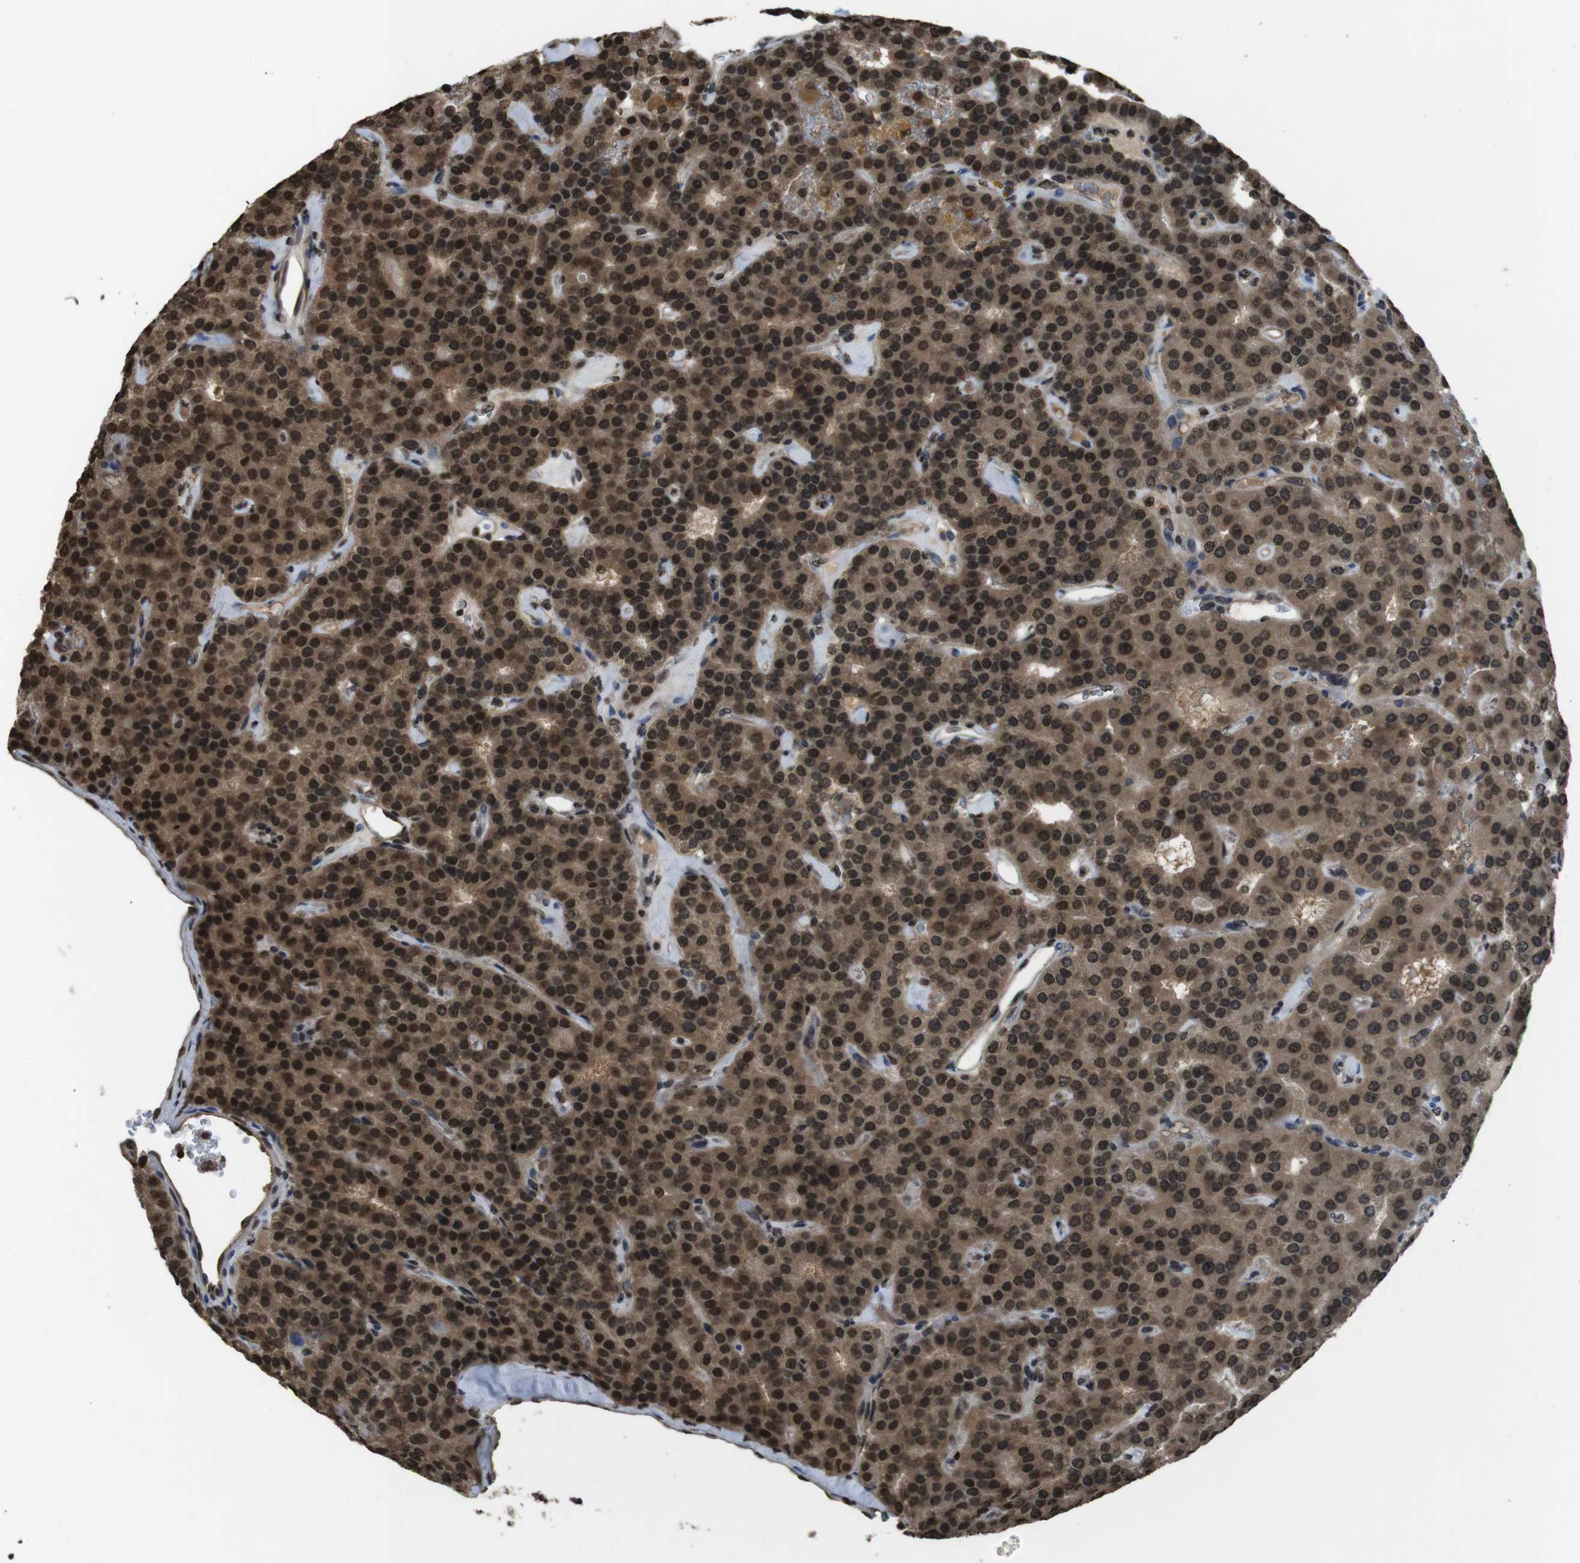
{"staining": {"intensity": "strong", "quantity": ">75%", "location": "cytoplasmic/membranous,nuclear"}, "tissue": "parathyroid gland", "cell_type": "Glandular cells", "image_type": "normal", "snomed": [{"axis": "morphology", "description": "Normal tissue, NOS"}, {"axis": "morphology", "description": "Adenoma, NOS"}, {"axis": "topography", "description": "Parathyroid gland"}], "caption": "Human parathyroid gland stained for a protein (brown) exhibits strong cytoplasmic/membranous,nuclear positive positivity in approximately >75% of glandular cells.", "gene": "MAF", "patient": {"sex": "female", "age": 86}}